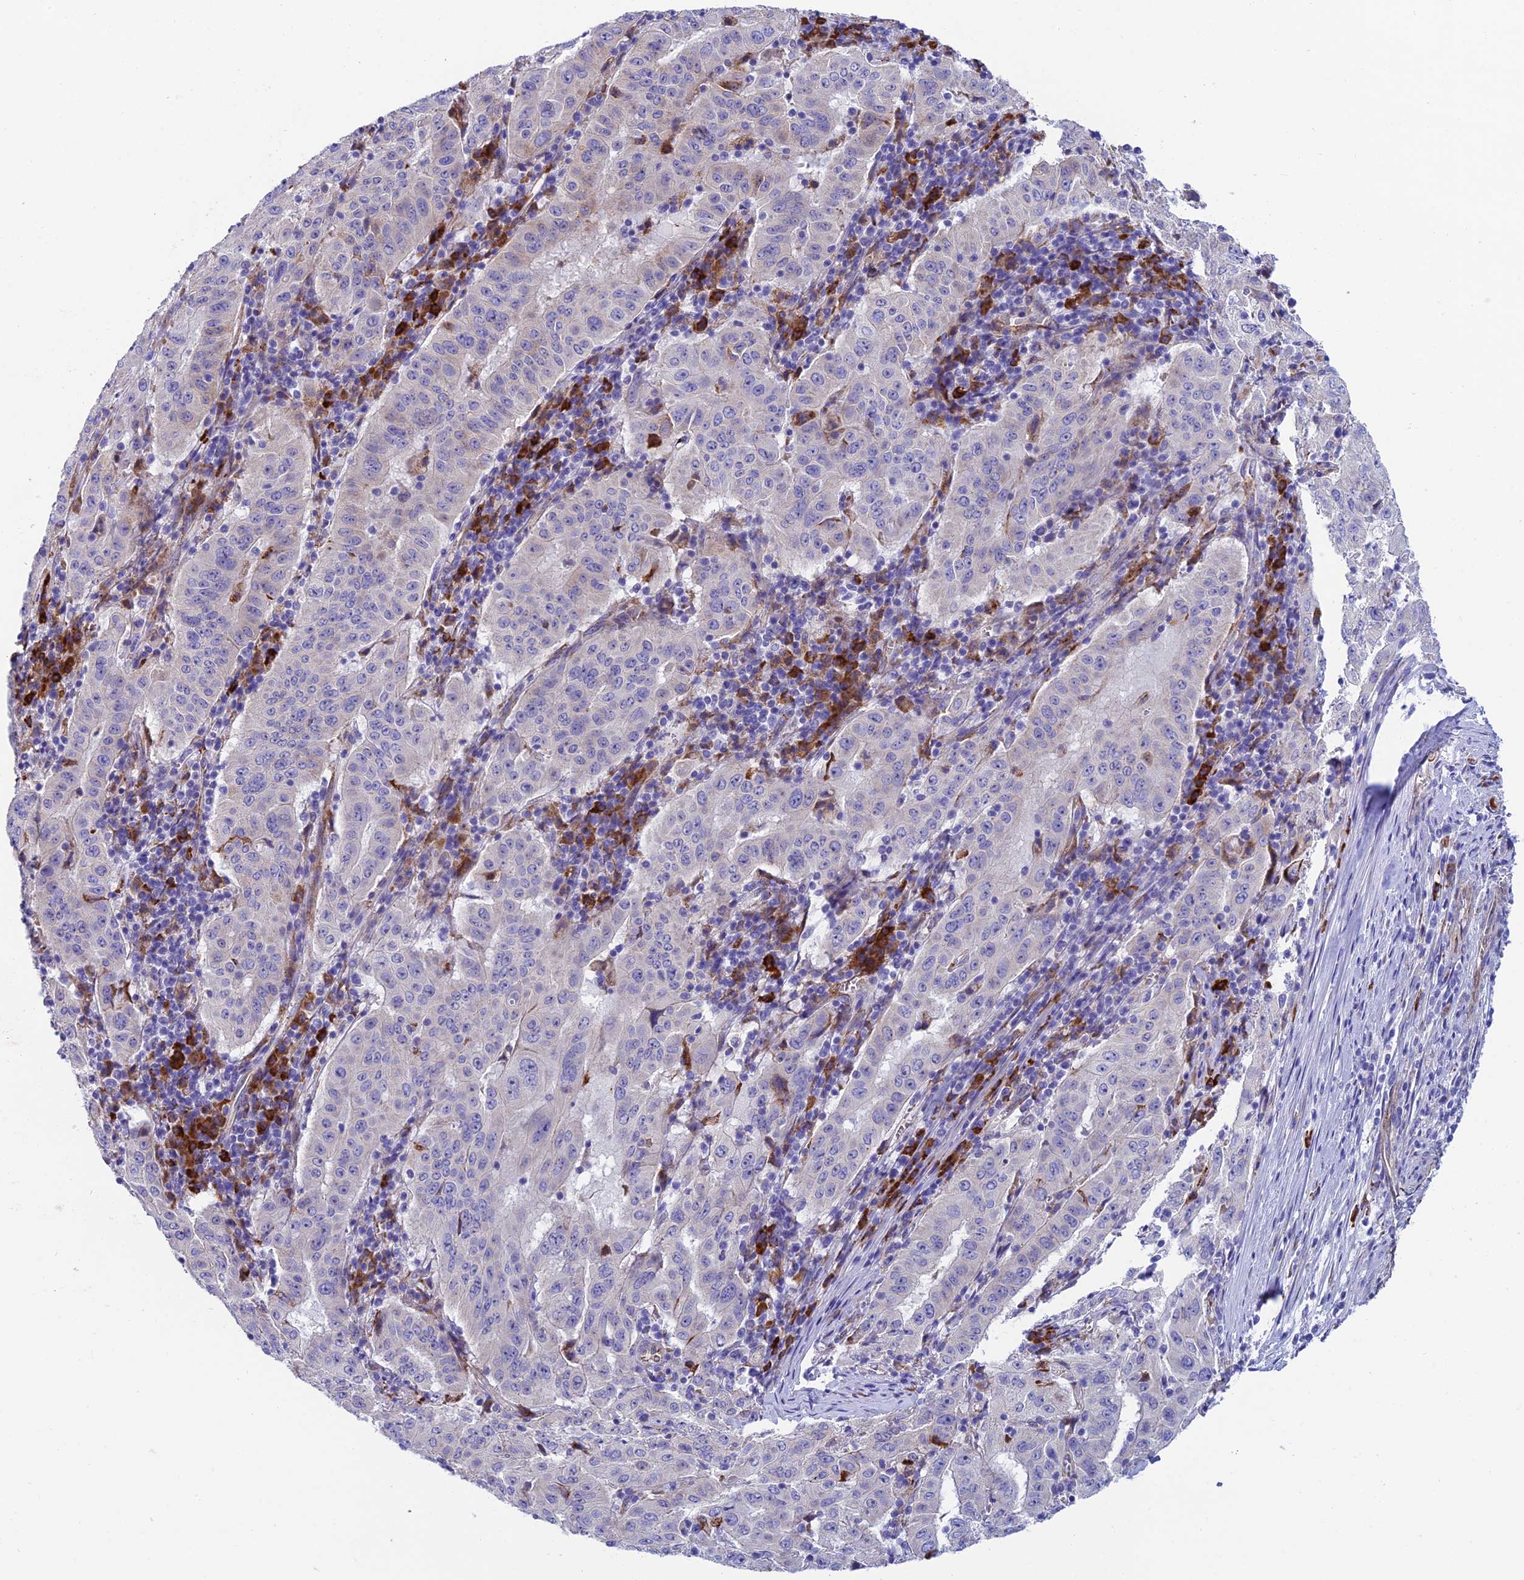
{"staining": {"intensity": "negative", "quantity": "none", "location": "none"}, "tissue": "pancreatic cancer", "cell_type": "Tumor cells", "image_type": "cancer", "snomed": [{"axis": "morphology", "description": "Adenocarcinoma, NOS"}, {"axis": "topography", "description": "Pancreas"}], "caption": "DAB (3,3'-diaminobenzidine) immunohistochemical staining of adenocarcinoma (pancreatic) shows no significant staining in tumor cells. (Brightfield microscopy of DAB (3,3'-diaminobenzidine) immunohistochemistry (IHC) at high magnification).", "gene": "MACIR", "patient": {"sex": "male", "age": 63}}